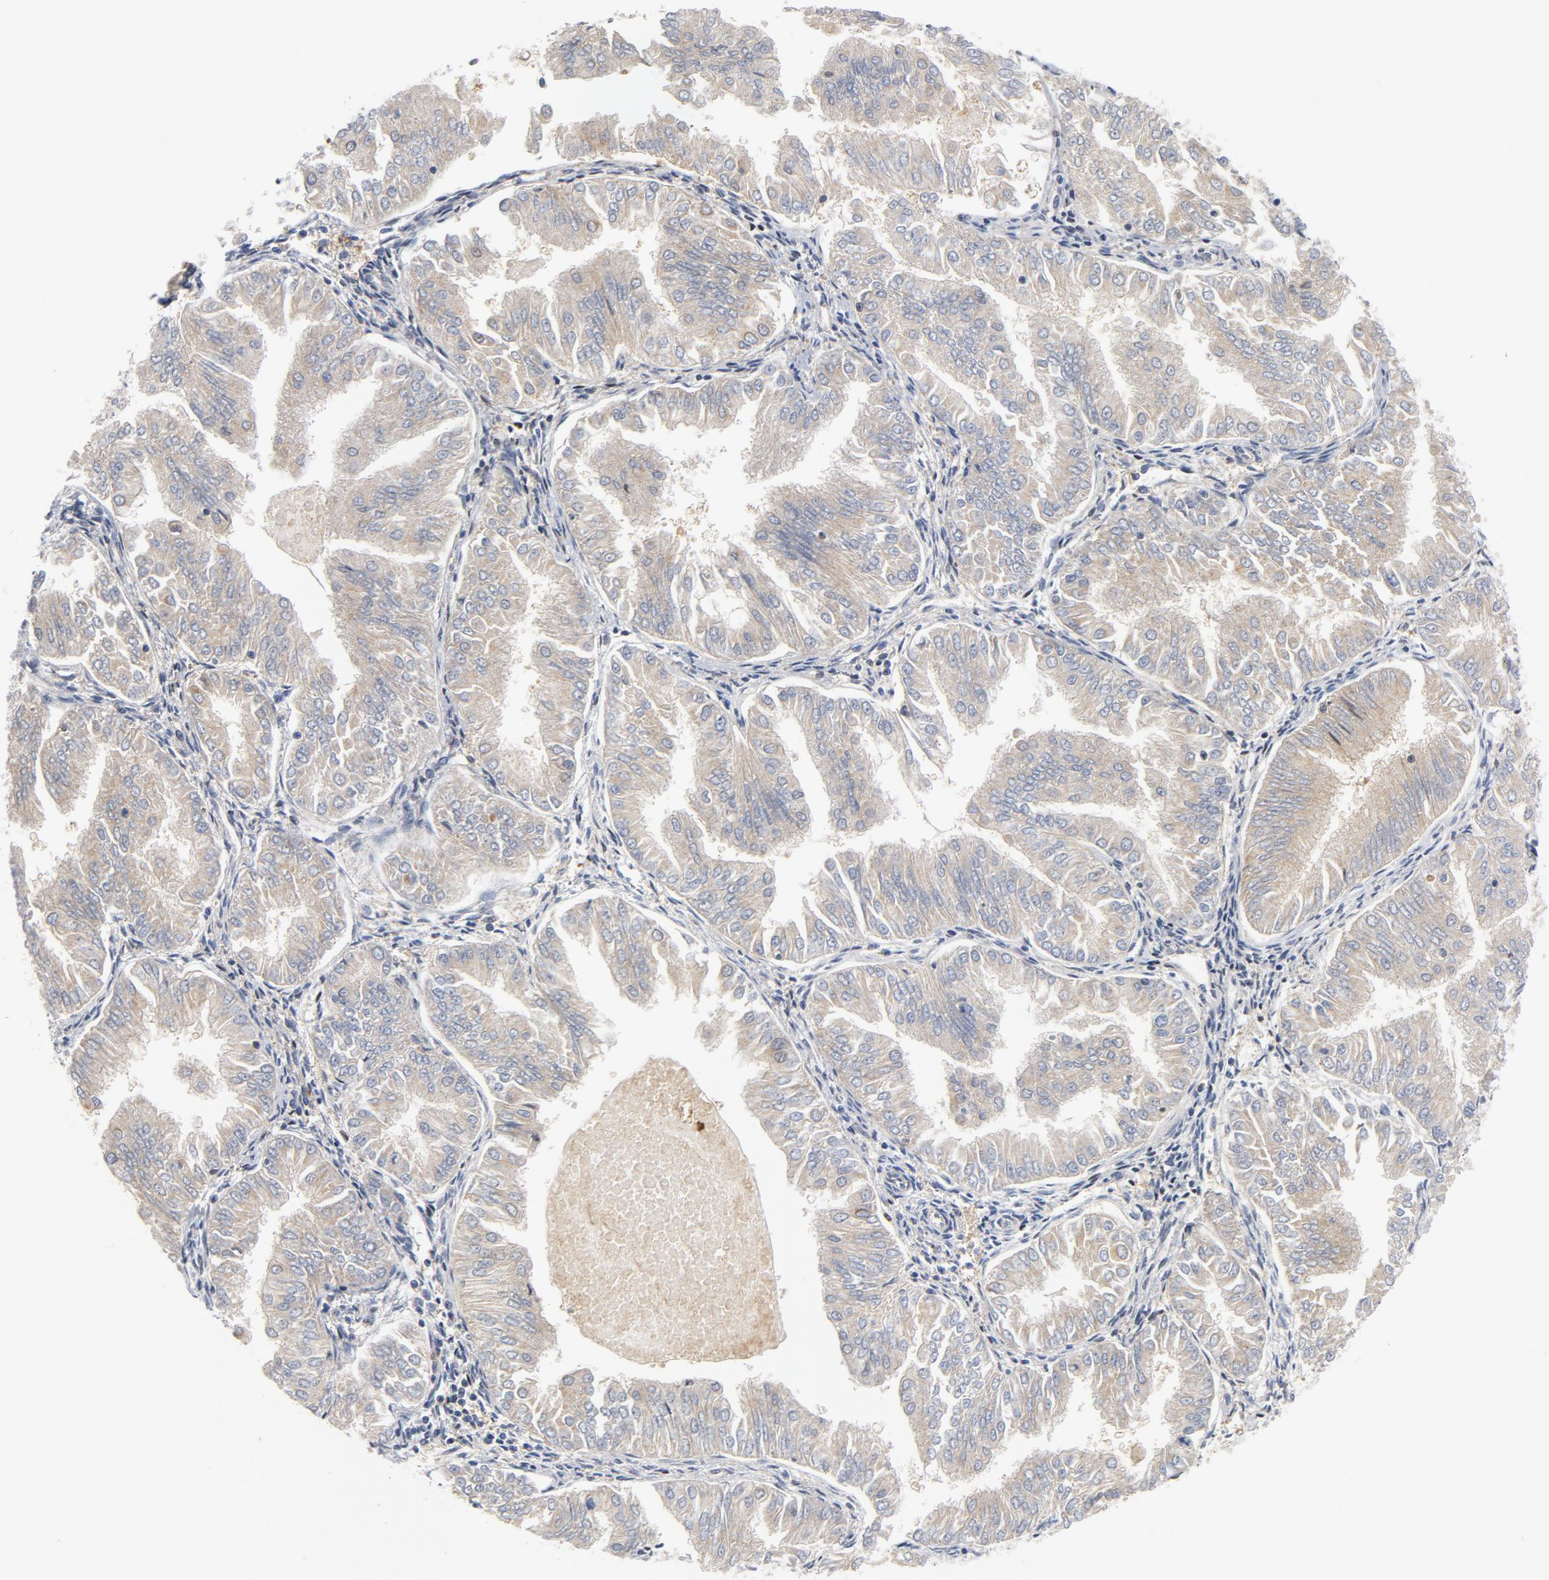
{"staining": {"intensity": "weak", "quantity": ">75%", "location": "cytoplasmic/membranous"}, "tissue": "endometrial cancer", "cell_type": "Tumor cells", "image_type": "cancer", "snomed": [{"axis": "morphology", "description": "Adenocarcinoma, NOS"}, {"axis": "topography", "description": "Endometrium"}], "caption": "Immunohistochemical staining of endometrial cancer (adenocarcinoma) reveals weak cytoplasmic/membranous protein expression in approximately >75% of tumor cells.", "gene": "RAPGEF4", "patient": {"sex": "female", "age": 53}}